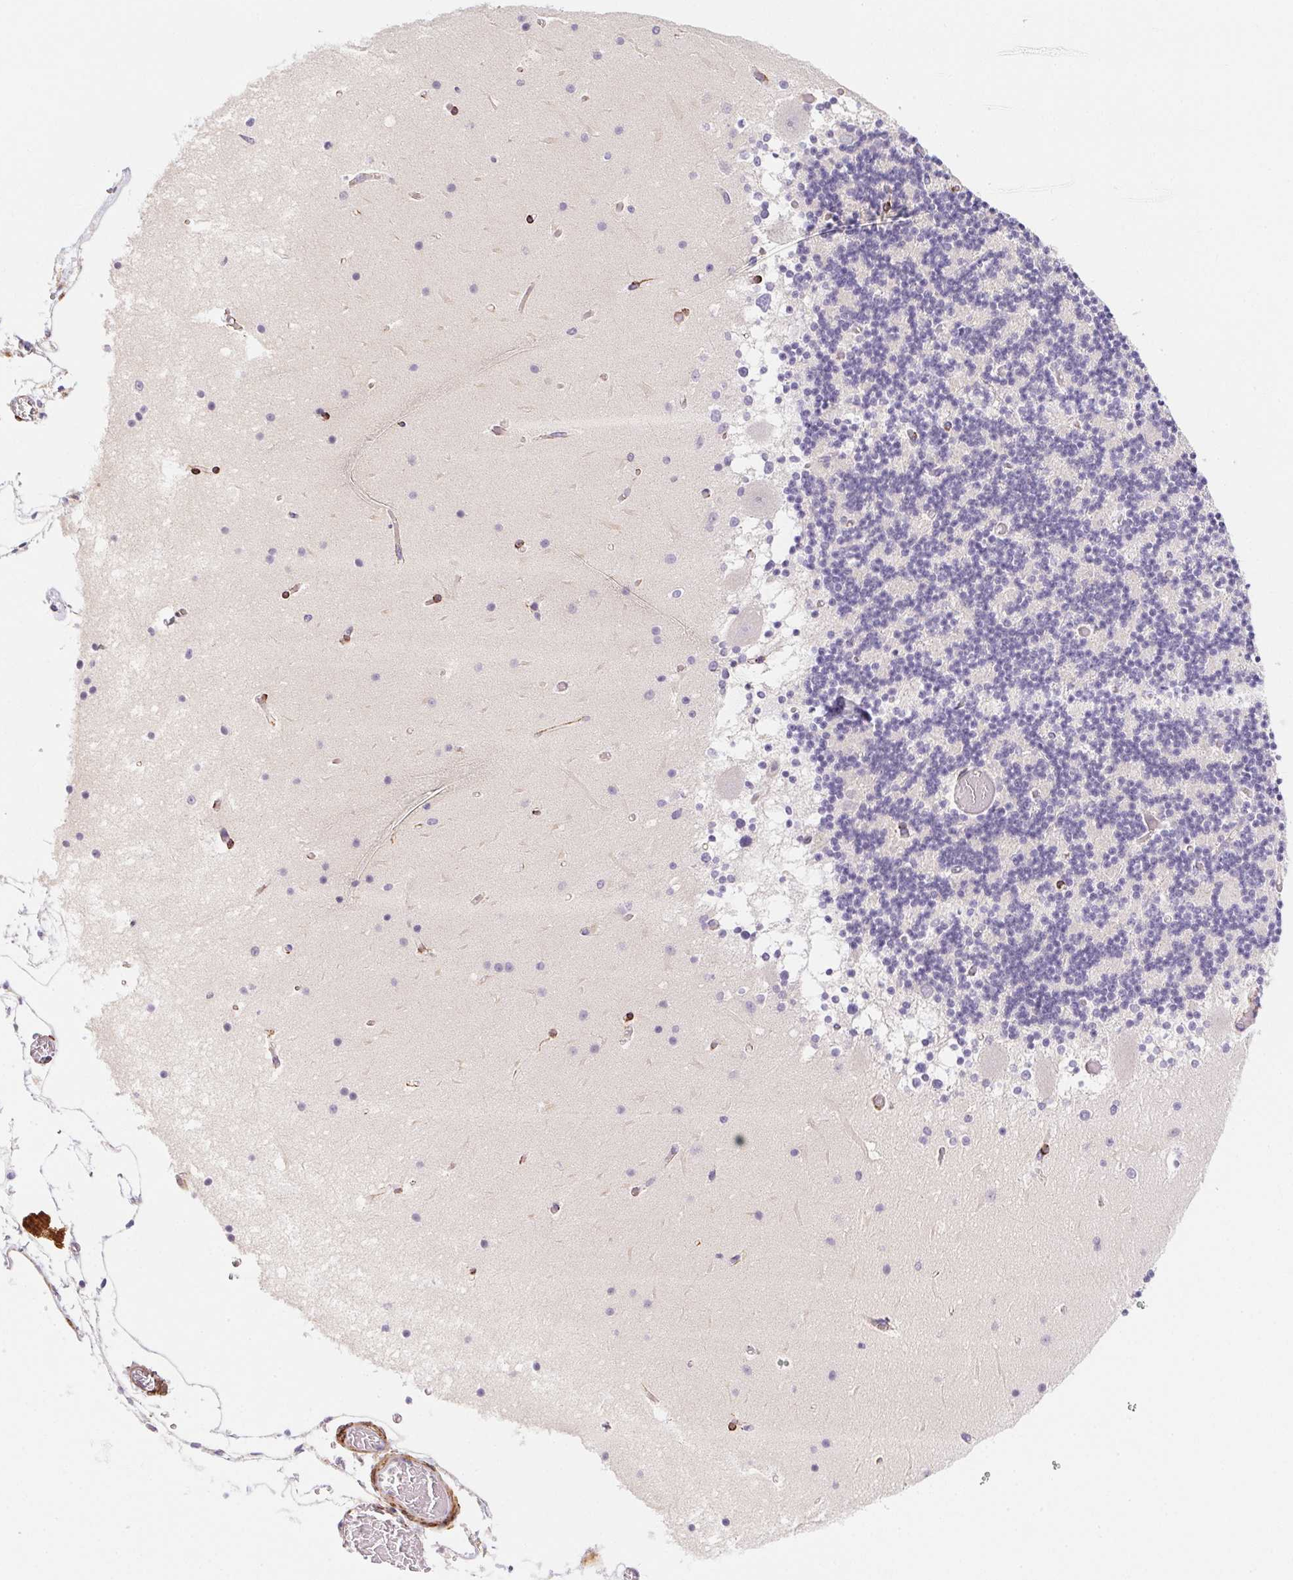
{"staining": {"intensity": "negative", "quantity": "none", "location": "none"}, "tissue": "cerebellum", "cell_type": "Cells in granular layer", "image_type": "normal", "snomed": [{"axis": "morphology", "description": "Normal tissue, NOS"}, {"axis": "topography", "description": "Cerebellum"}], "caption": "This photomicrograph is of unremarkable cerebellum stained with immunohistochemistry to label a protein in brown with the nuclei are counter-stained blue. There is no staining in cells in granular layer. Nuclei are stained in blue.", "gene": "HRC", "patient": {"sex": "female", "age": 28}}